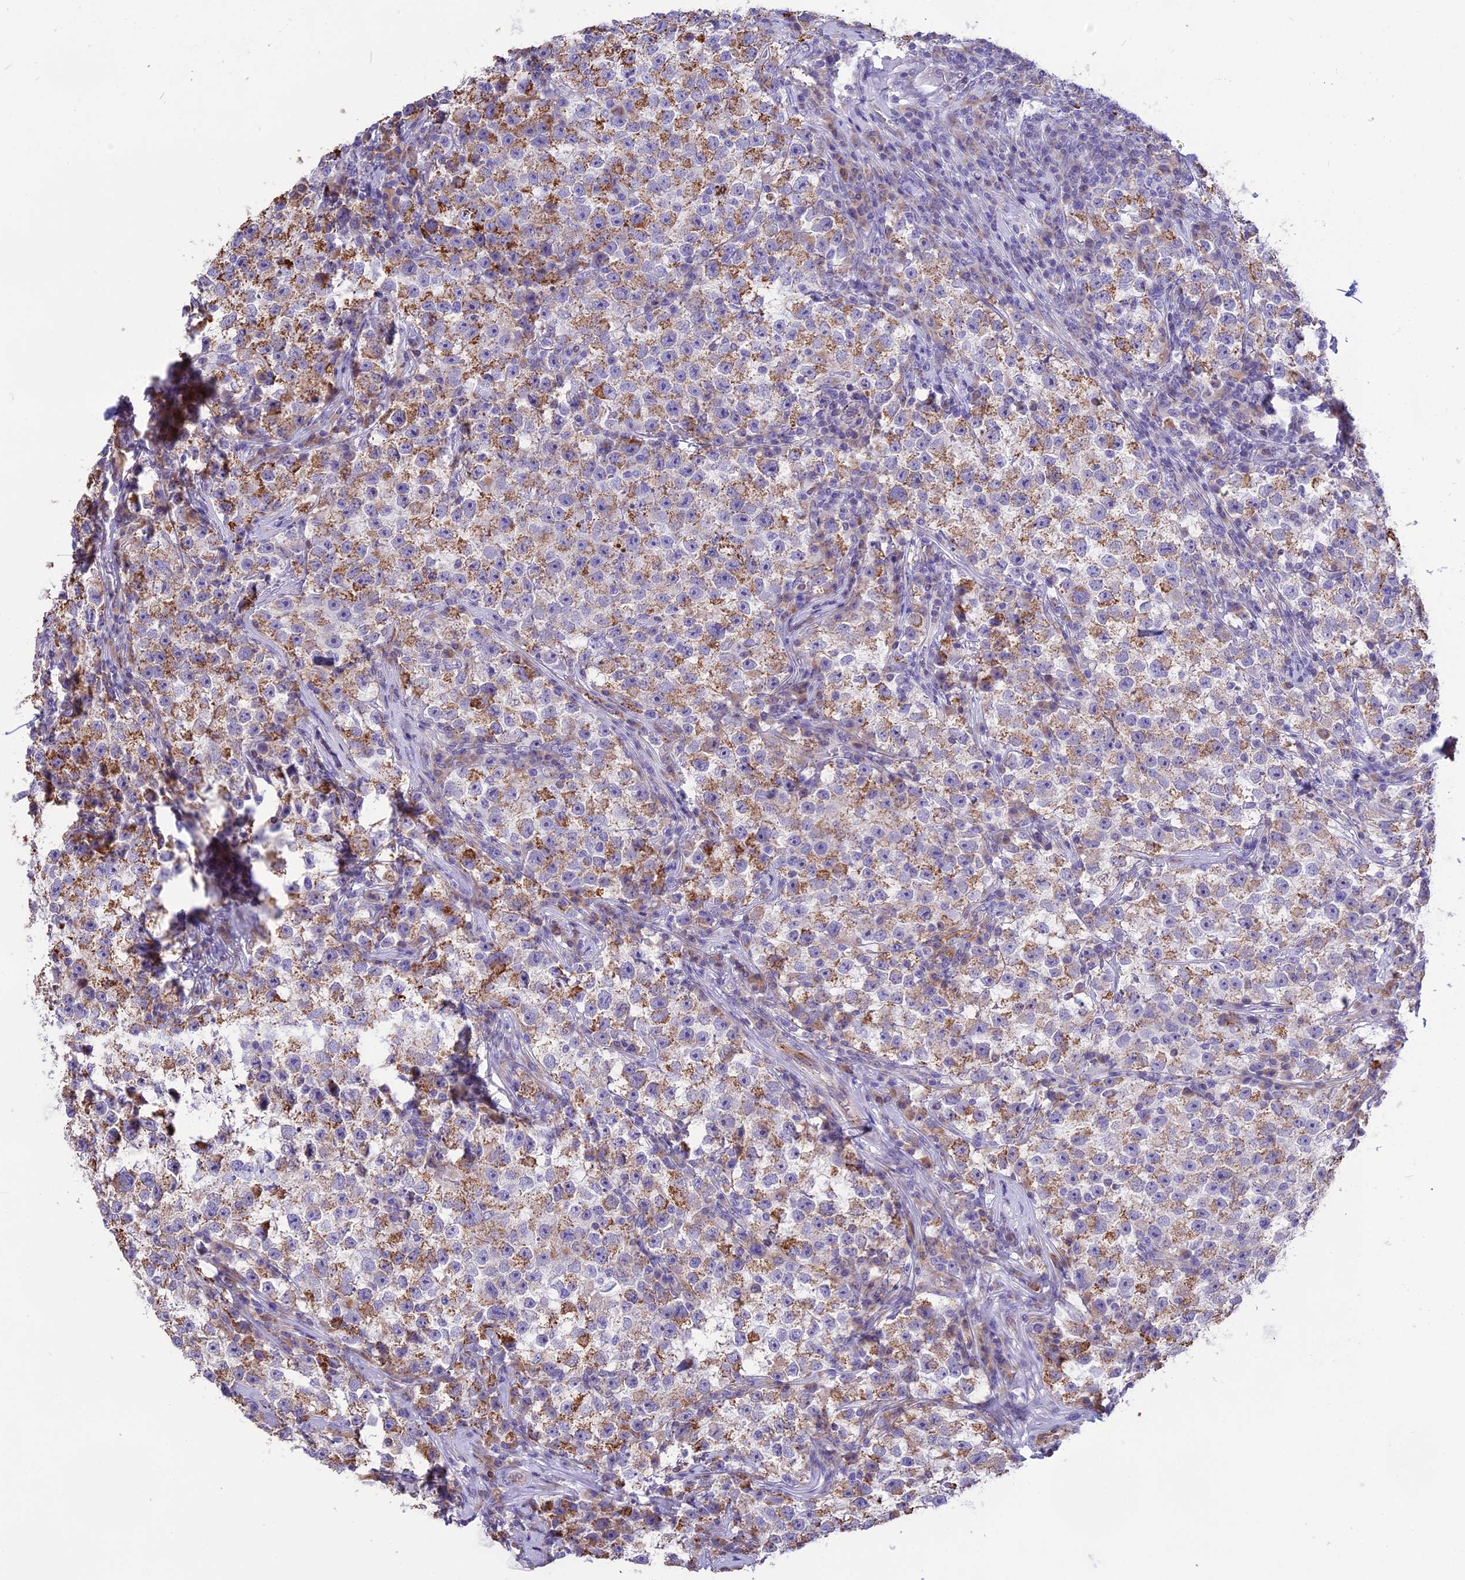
{"staining": {"intensity": "moderate", "quantity": "25%-75%", "location": "cytoplasmic/membranous"}, "tissue": "testis cancer", "cell_type": "Tumor cells", "image_type": "cancer", "snomed": [{"axis": "morphology", "description": "Seminoma, NOS"}, {"axis": "topography", "description": "Testis"}], "caption": "Protein analysis of testis cancer tissue demonstrates moderate cytoplasmic/membranous staining in about 25%-75% of tumor cells. (Stains: DAB (3,3'-diaminobenzidine) in brown, nuclei in blue, Microscopy: brightfield microscopy at high magnification).", "gene": "DOC2B", "patient": {"sex": "male", "age": 22}}